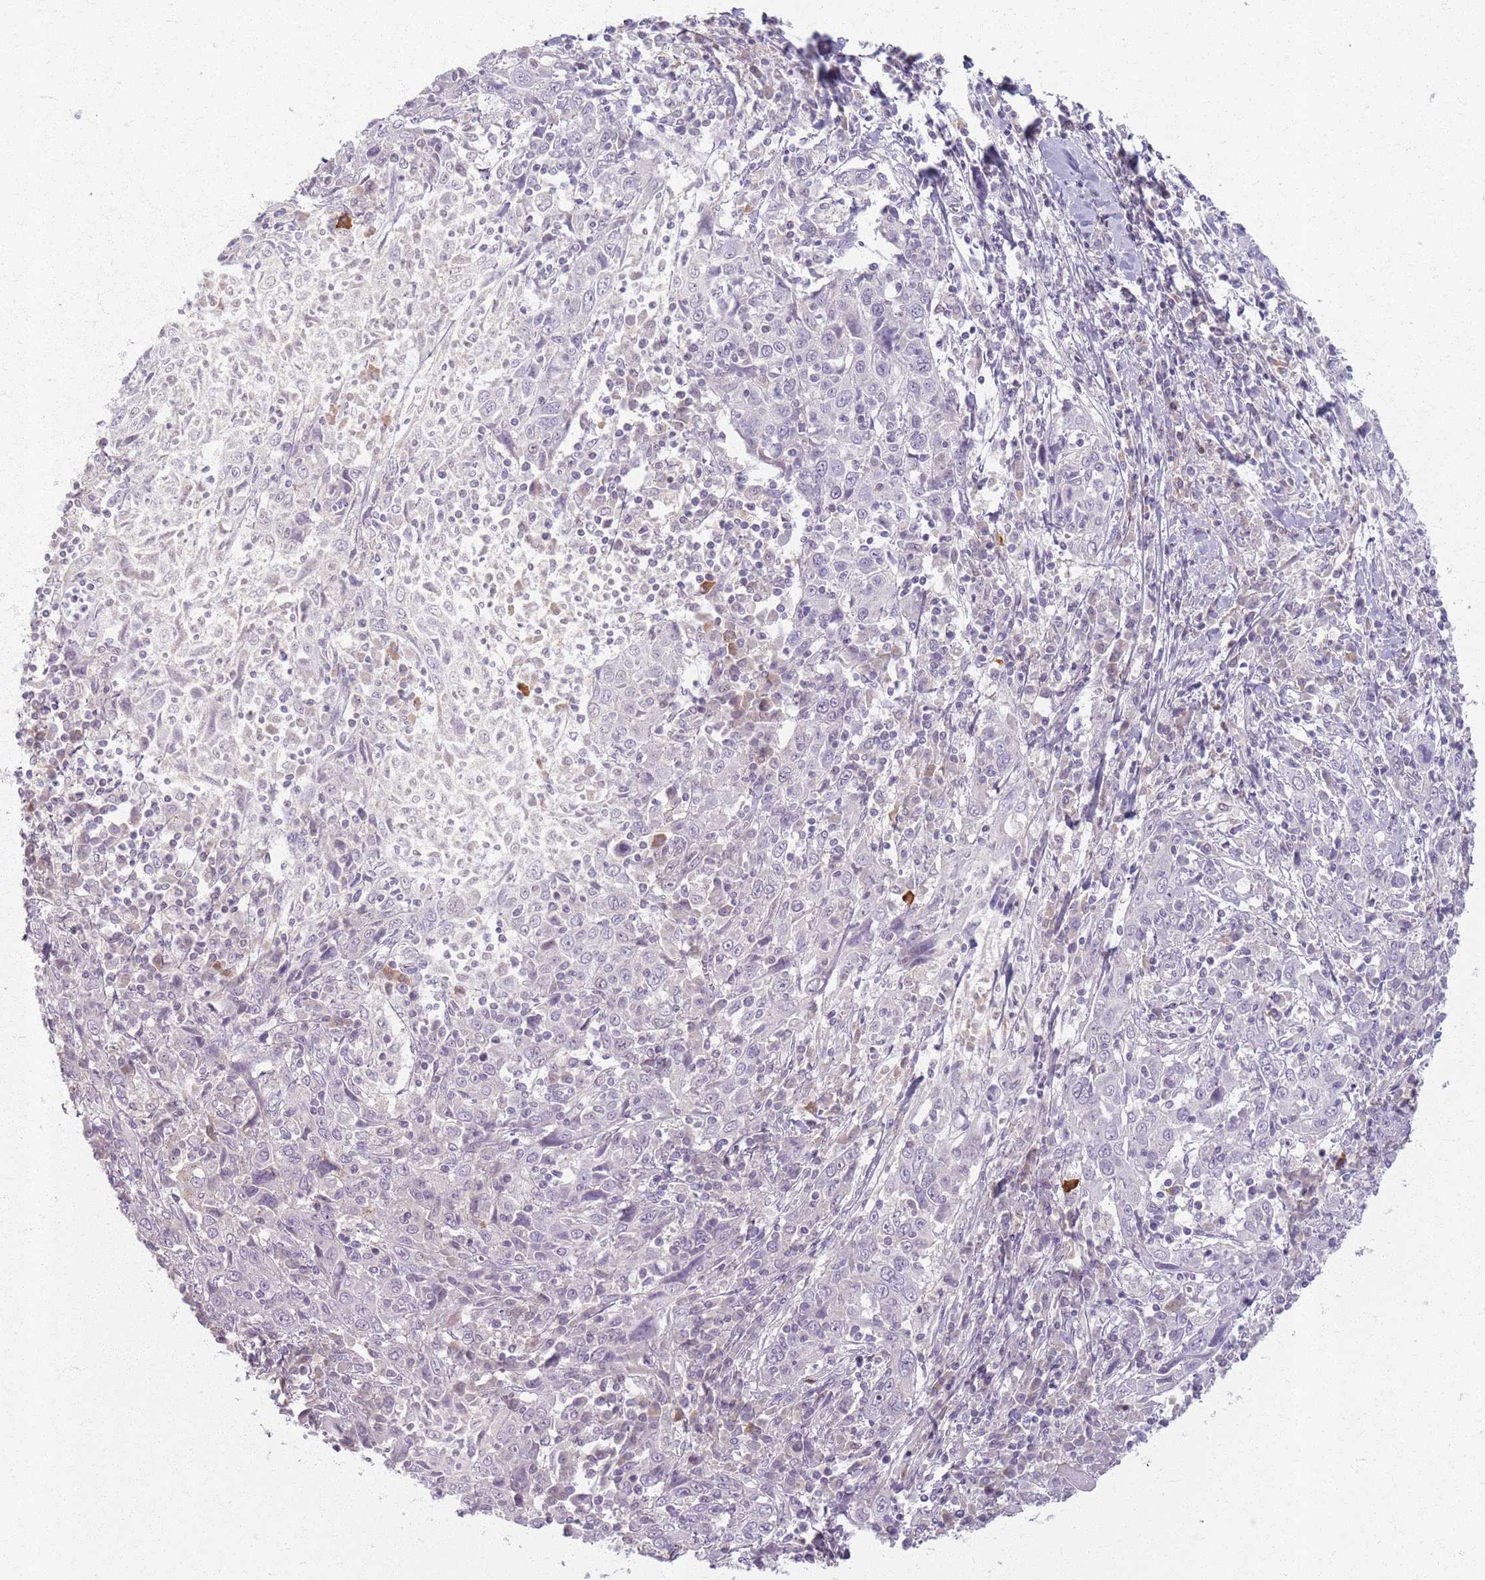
{"staining": {"intensity": "negative", "quantity": "none", "location": "none"}, "tissue": "cervical cancer", "cell_type": "Tumor cells", "image_type": "cancer", "snomed": [{"axis": "morphology", "description": "Squamous cell carcinoma, NOS"}, {"axis": "topography", "description": "Cervix"}], "caption": "This is a micrograph of immunohistochemistry (IHC) staining of cervical cancer, which shows no staining in tumor cells.", "gene": "CRIPT", "patient": {"sex": "female", "age": 46}}